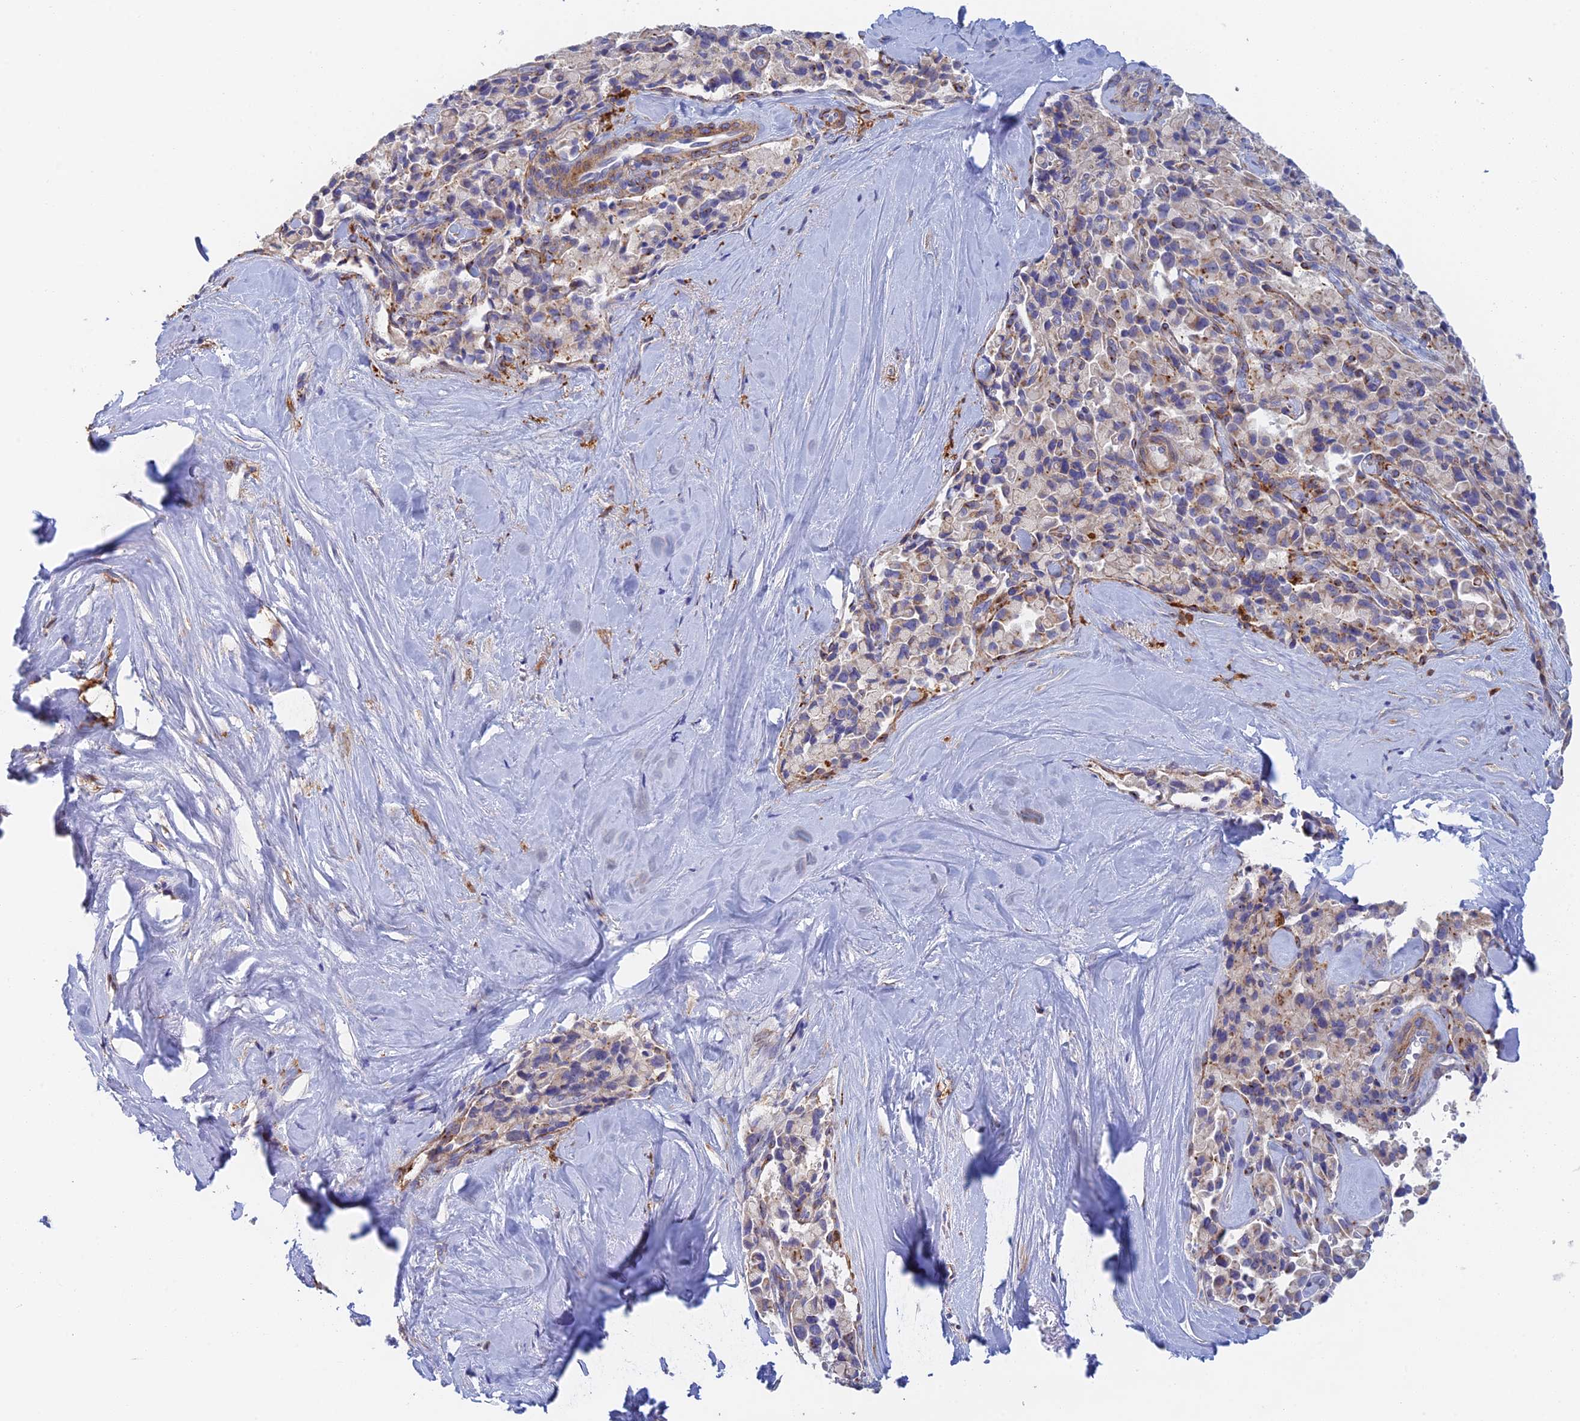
{"staining": {"intensity": "moderate", "quantity": "<25%", "location": "cytoplasmic/membranous"}, "tissue": "pancreatic cancer", "cell_type": "Tumor cells", "image_type": "cancer", "snomed": [{"axis": "morphology", "description": "Adenocarcinoma, NOS"}, {"axis": "topography", "description": "Pancreas"}], "caption": "About <25% of tumor cells in human pancreatic cancer reveal moderate cytoplasmic/membranous protein positivity as visualized by brown immunohistochemical staining.", "gene": "SLC24A3", "patient": {"sex": "male", "age": 65}}